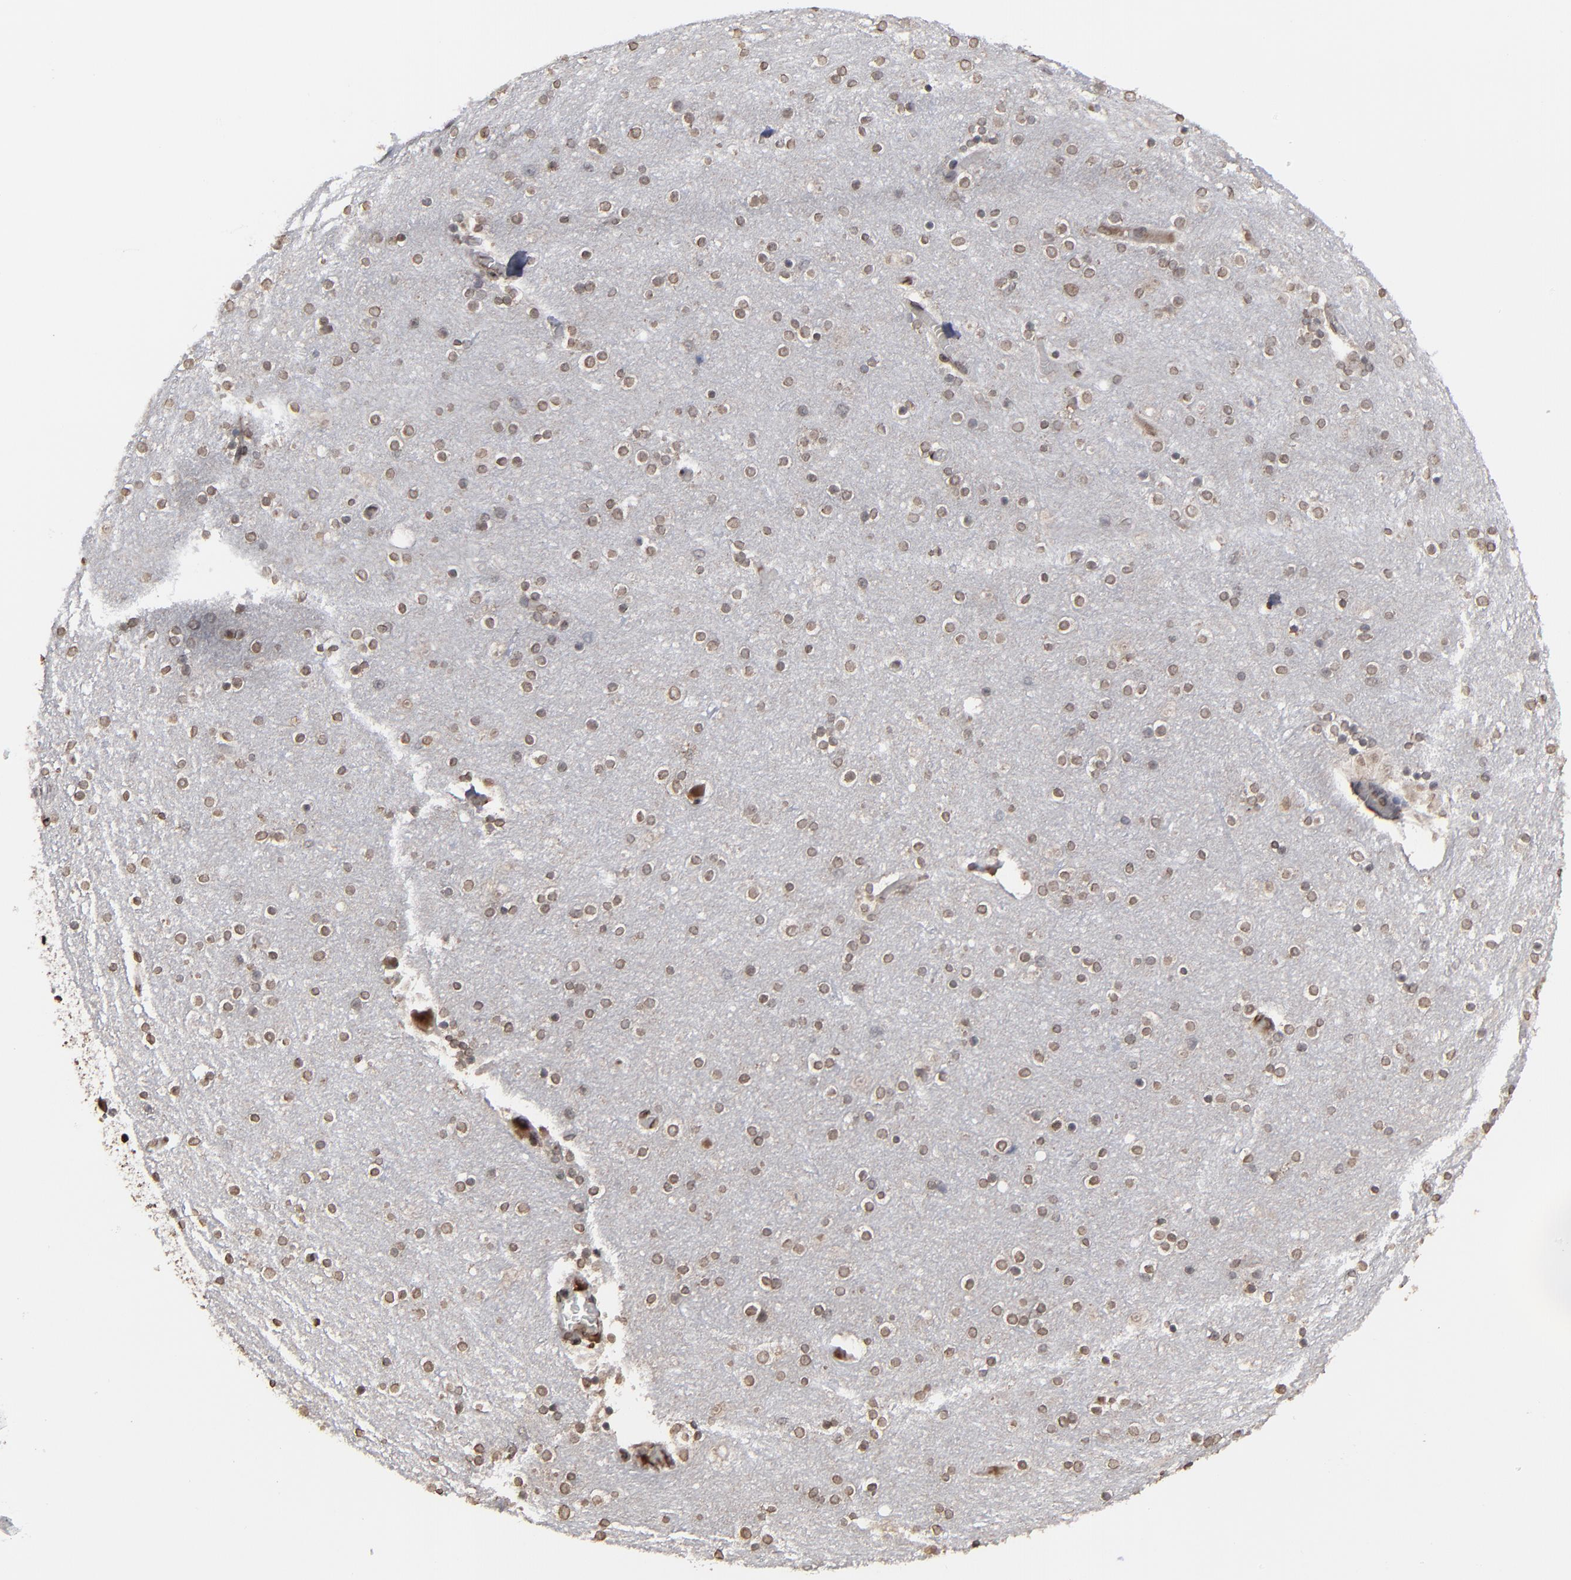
{"staining": {"intensity": "weak", "quantity": "25%-75%", "location": "nuclear"}, "tissue": "cerebral cortex", "cell_type": "Endothelial cells", "image_type": "normal", "snomed": [{"axis": "morphology", "description": "Normal tissue, NOS"}, {"axis": "topography", "description": "Cerebral cortex"}], "caption": "Benign cerebral cortex was stained to show a protein in brown. There is low levels of weak nuclear staining in approximately 25%-75% of endothelial cells.", "gene": "BAZ1A", "patient": {"sex": "female", "age": 54}}